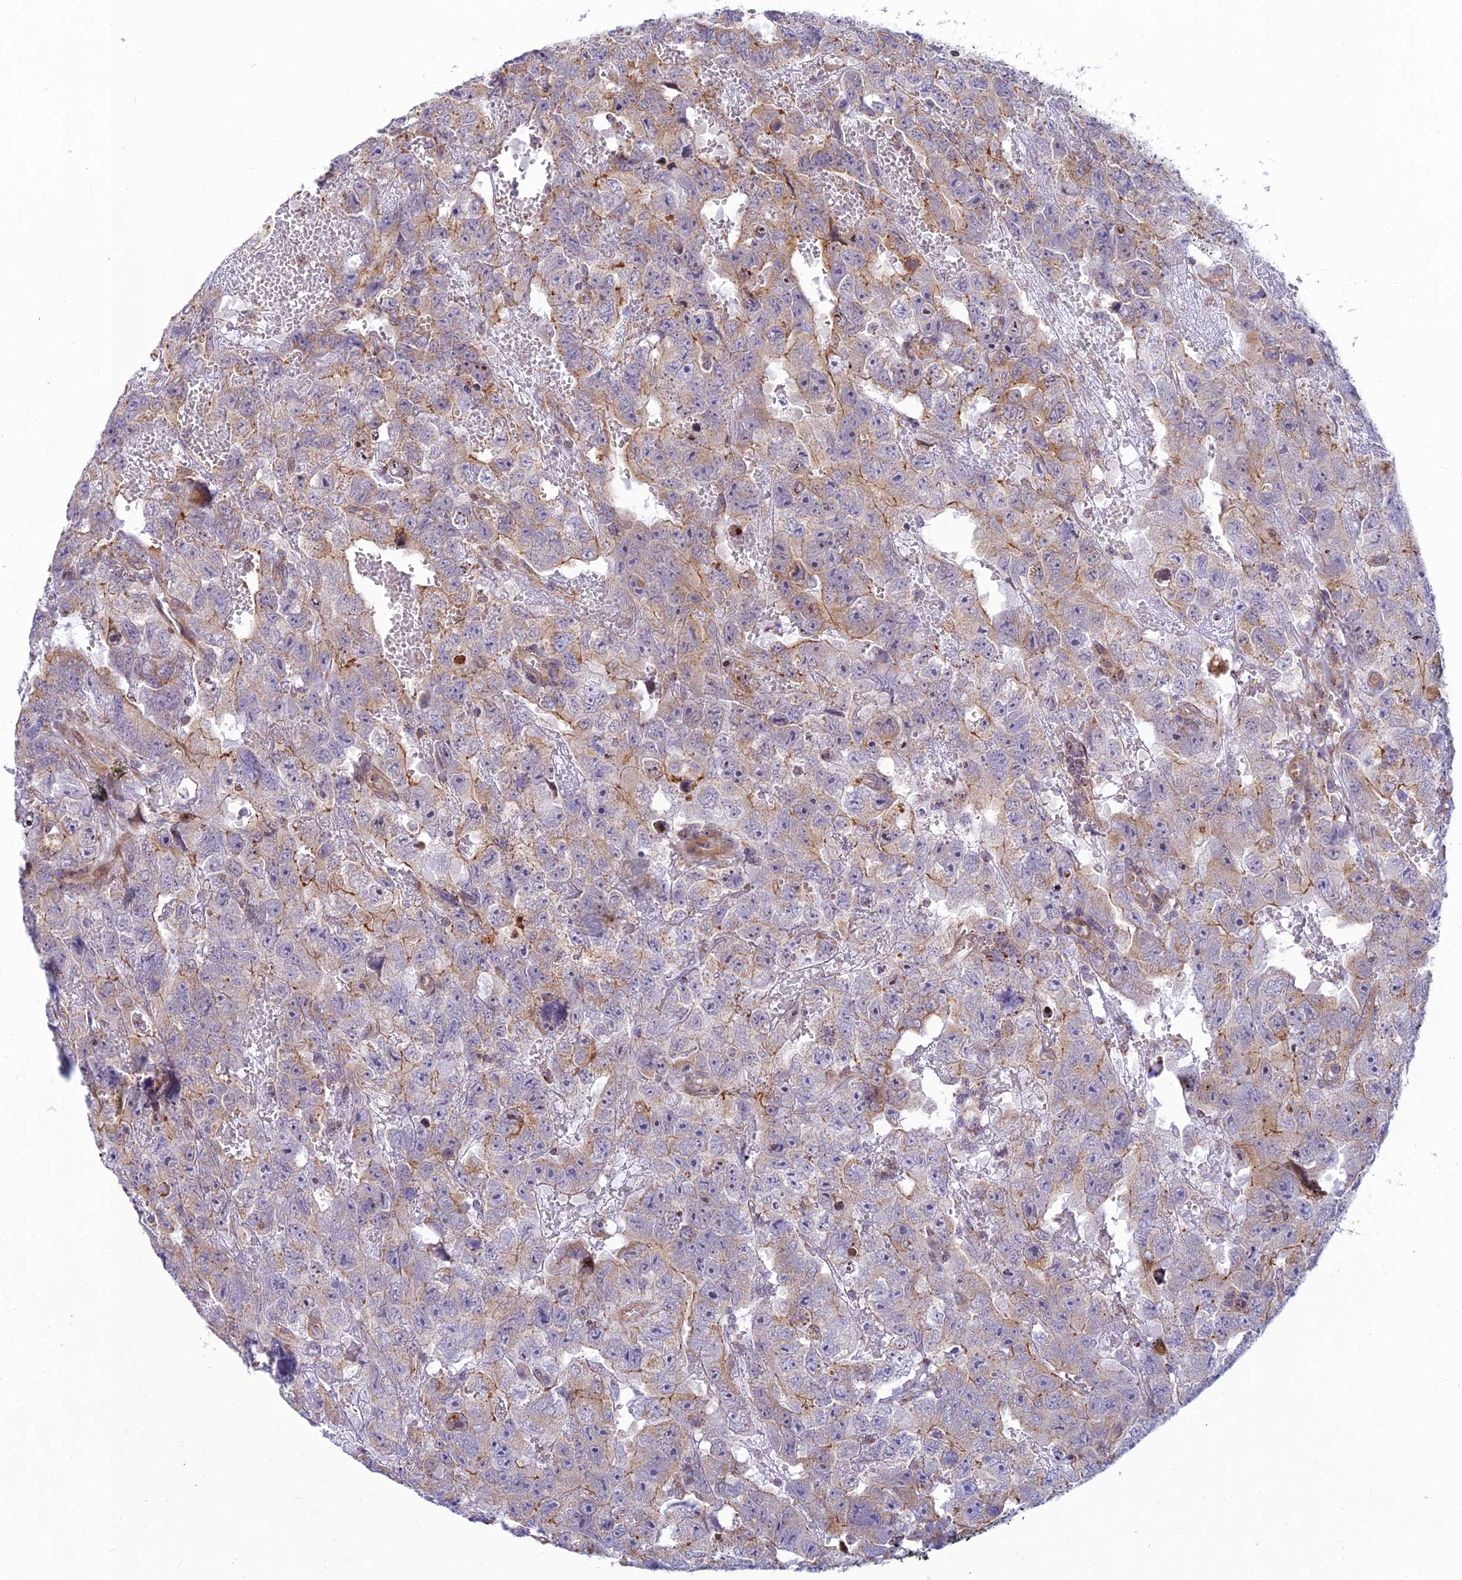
{"staining": {"intensity": "moderate", "quantity": "<25%", "location": "cytoplasmic/membranous"}, "tissue": "testis cancer", "cell_type": "Tumor cells", "image_type": "cancer", "snomed": [{"axis": "morphology", "description": "Carcinoma, Embryonal, NOS"}, {"axis": "topography", "description": "Testis"}], "caption": "Protein analysis of testis embryonal carcinoma tissue displays moderate cytoplasmic/membranous positivity in about <25% of tumor cells.", "gene": "HOOK2", "patient": {"sex": "male", "age": 45}}